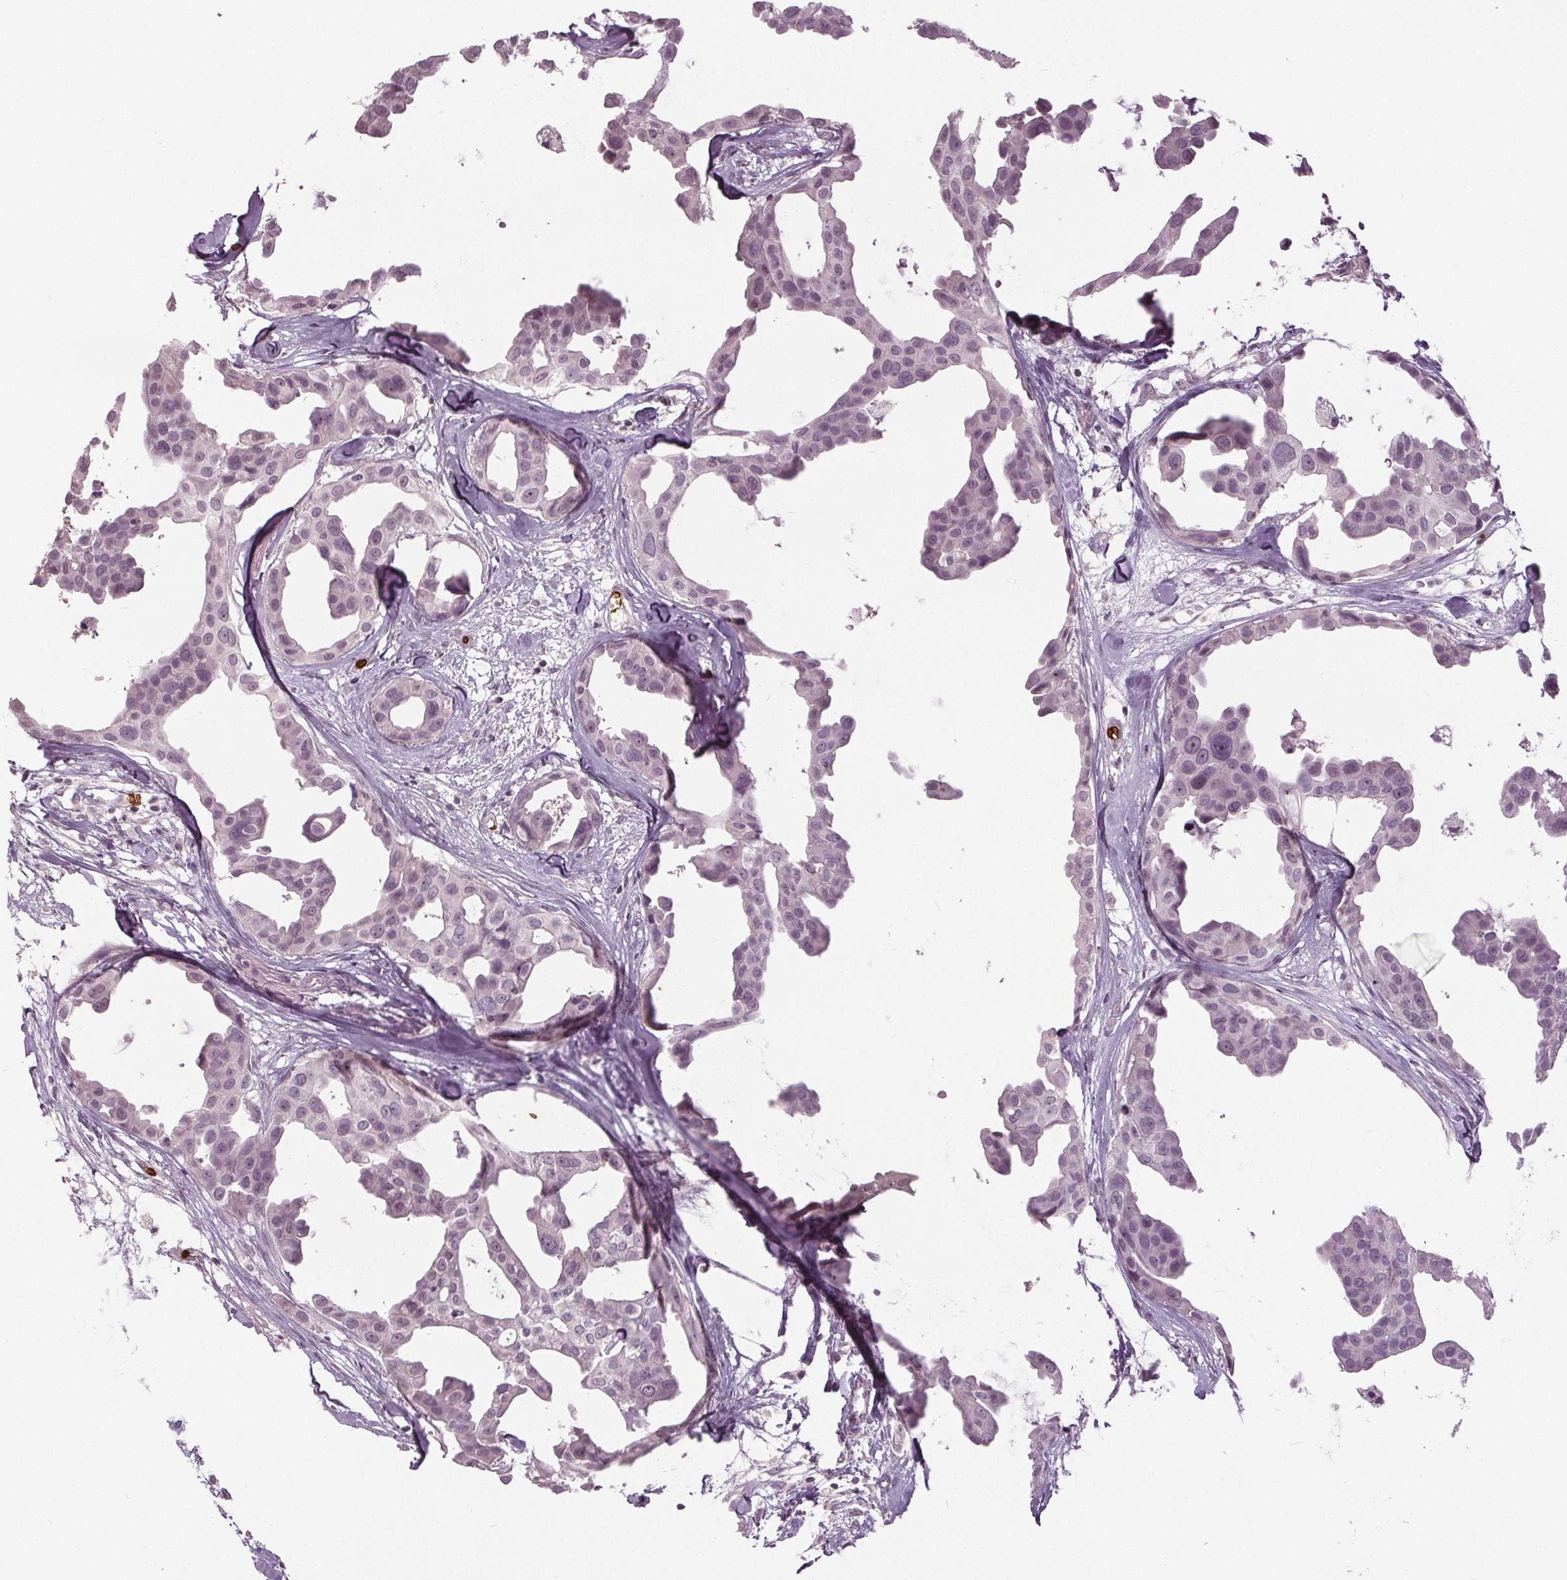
{"staining": {"intensity": "negative", "quantity": "none", "location": "none"}, "tissue": "breast cancer", "cell_type": "Tumor cells", "image_type": "cancer", "snomed": [{"axis": "morphology", "description": "Duct carcinoma"}, {"axis": "topography", "description": "Breast"}], "caption": "Tumor cells are negative for brown protein staining in breast cancer. The staining was performed using DAB (3,3'-diaminobenzidine) to visualize the protein expression in brown, while the nuclei were stained in blue with hematoxylin (Magnification: 20x).", "gene": "SLC4A1", "patient": {"sex": "female", "age": 38}}